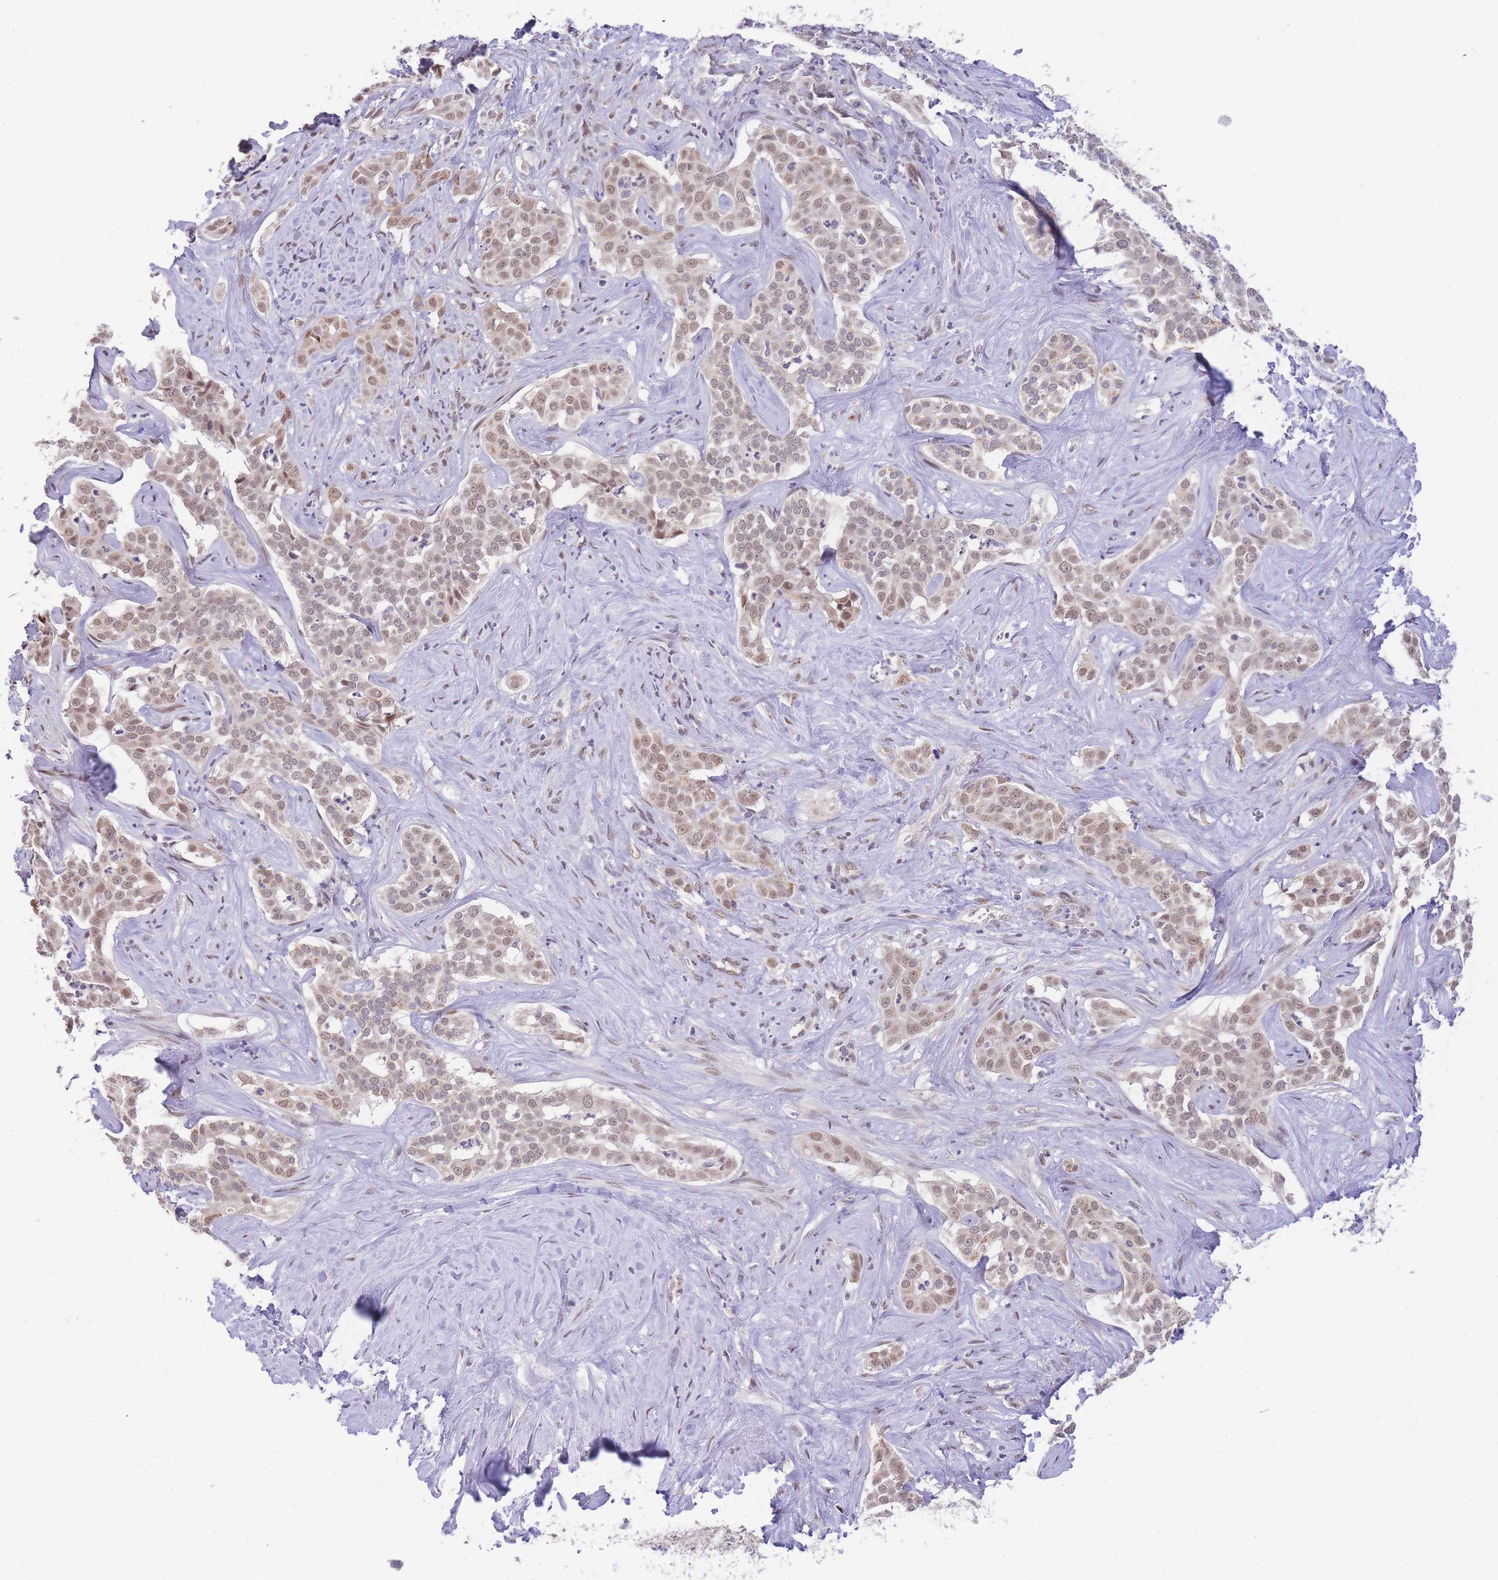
{"staining": {"intensity": "weak", "quantity": ">75%", "location": "nuclear"}, "tissue": "liver cancer", "cell_type": "Tumor cells", "image_type": "cancer", "snomed": [{"axis": "morphology", "description": "Cholangiocarcinoma"}, {"axis": "topography", "description": "Liver"}], "caption": "Tumor cells exhibit weak nuclear staining in approximately >75% of cells in liver cholangiocarcinoma. The staining was performed using DAB (3,3'-diaminobenzidine) to visualize the protein expression in brown, while the nuclei were stained in blue with hematoxylin (Magnification: 20x).", "gene": "PUS10", "patient": {"sex": "male", "age": 67}}